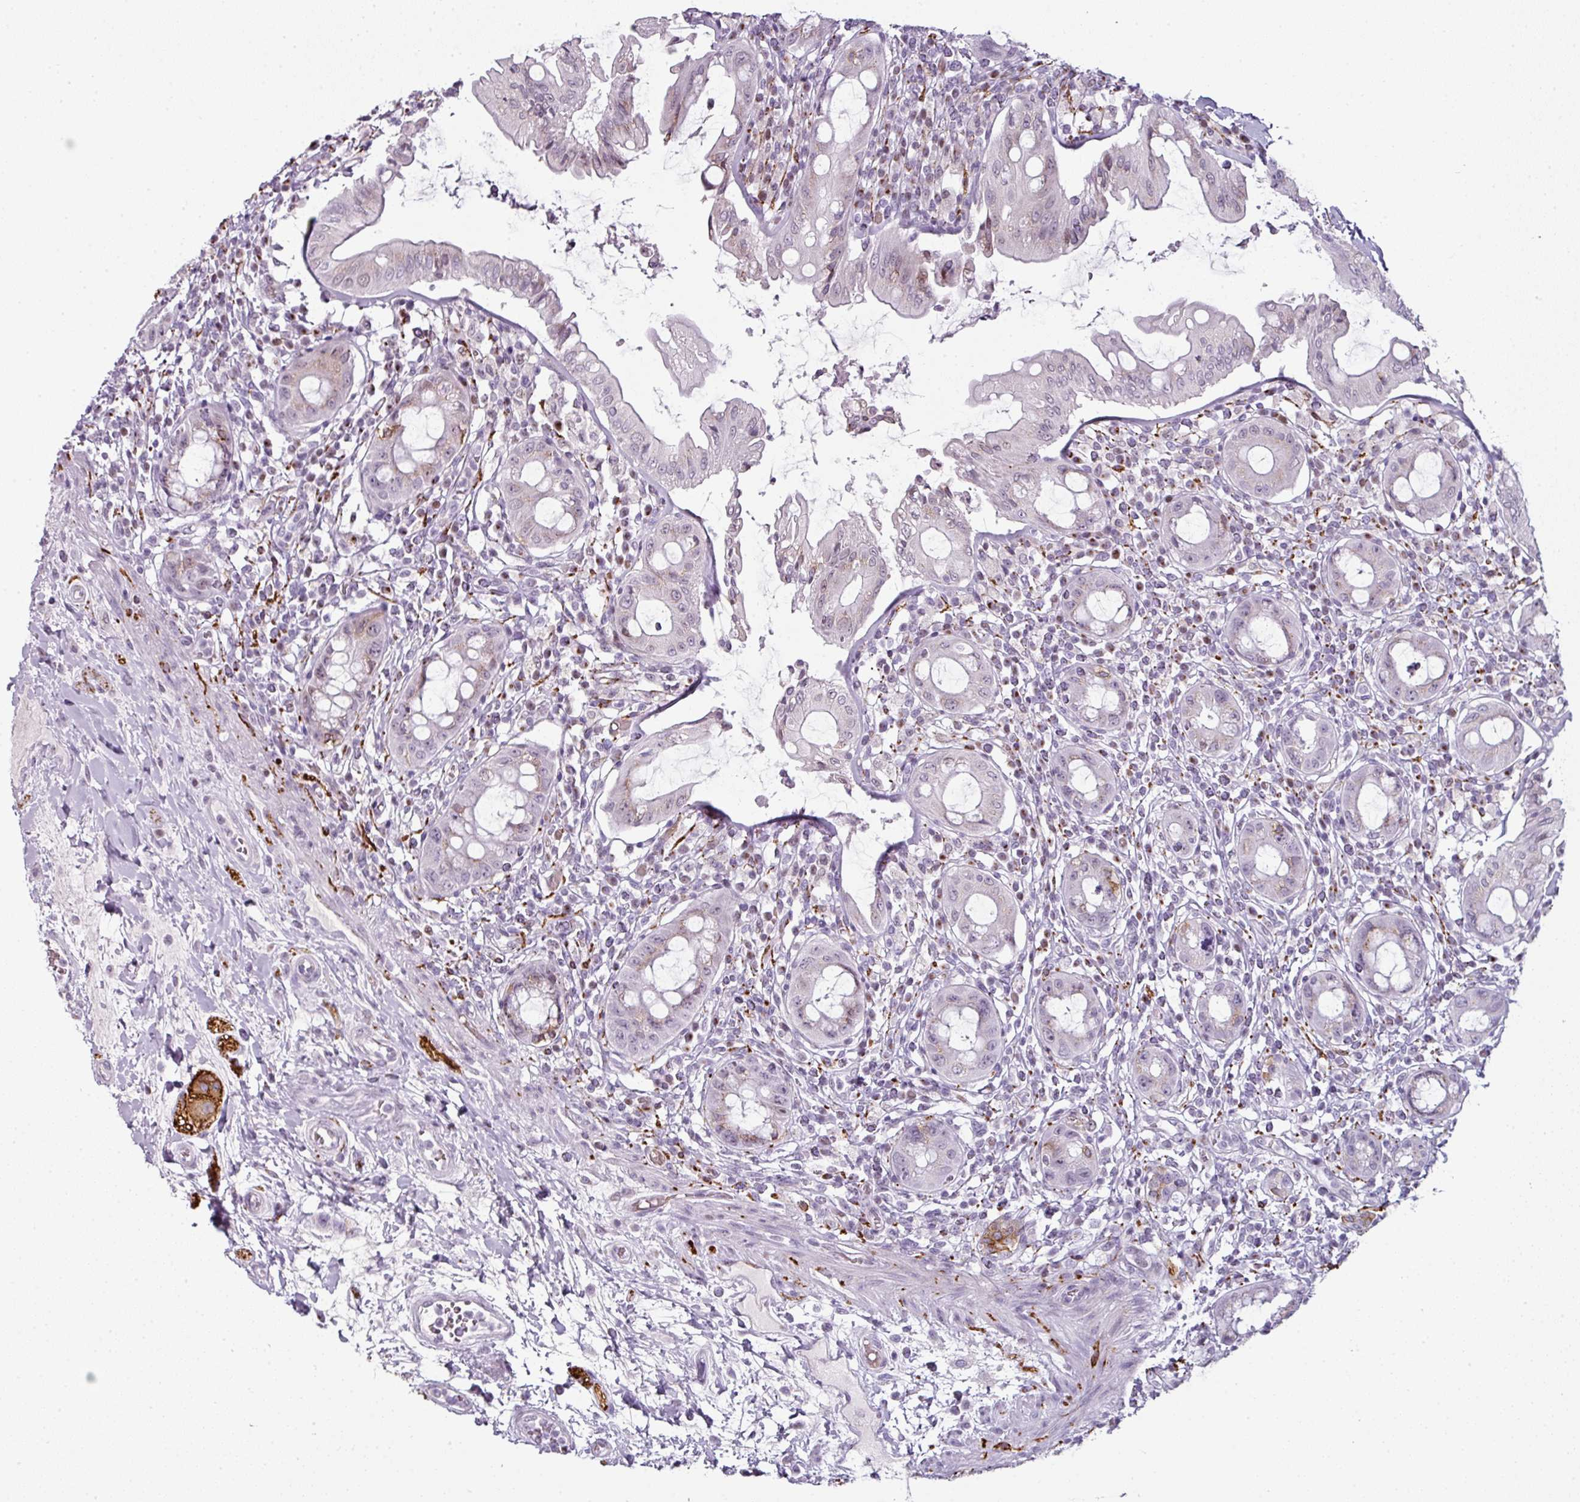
{"staining": {"intensity": "moderate", "quantity": "<25%", "location": "cytoplasmic/membranous"}, "tissue": "rectum", "cell_type": "Glandular cells", "image_type": "normal", "snomed": [{"axis": "morphology", "description": "Normal tissue, NOS"}, {"axis": "topography", "description": "Rectum"}], "caption": "Immunohistochemistry (IHC) image of normal rectum: human rectum stained using immunohistochemistry (IHC) reveals low levels of moderate protein expression localized specifically in the cytoplasmic/membranous of glandular cells, appearing as a cytoplasmic/membranous brown color.", "gene": "SYT8", "patient": {"sex": "female", "age": 57}}